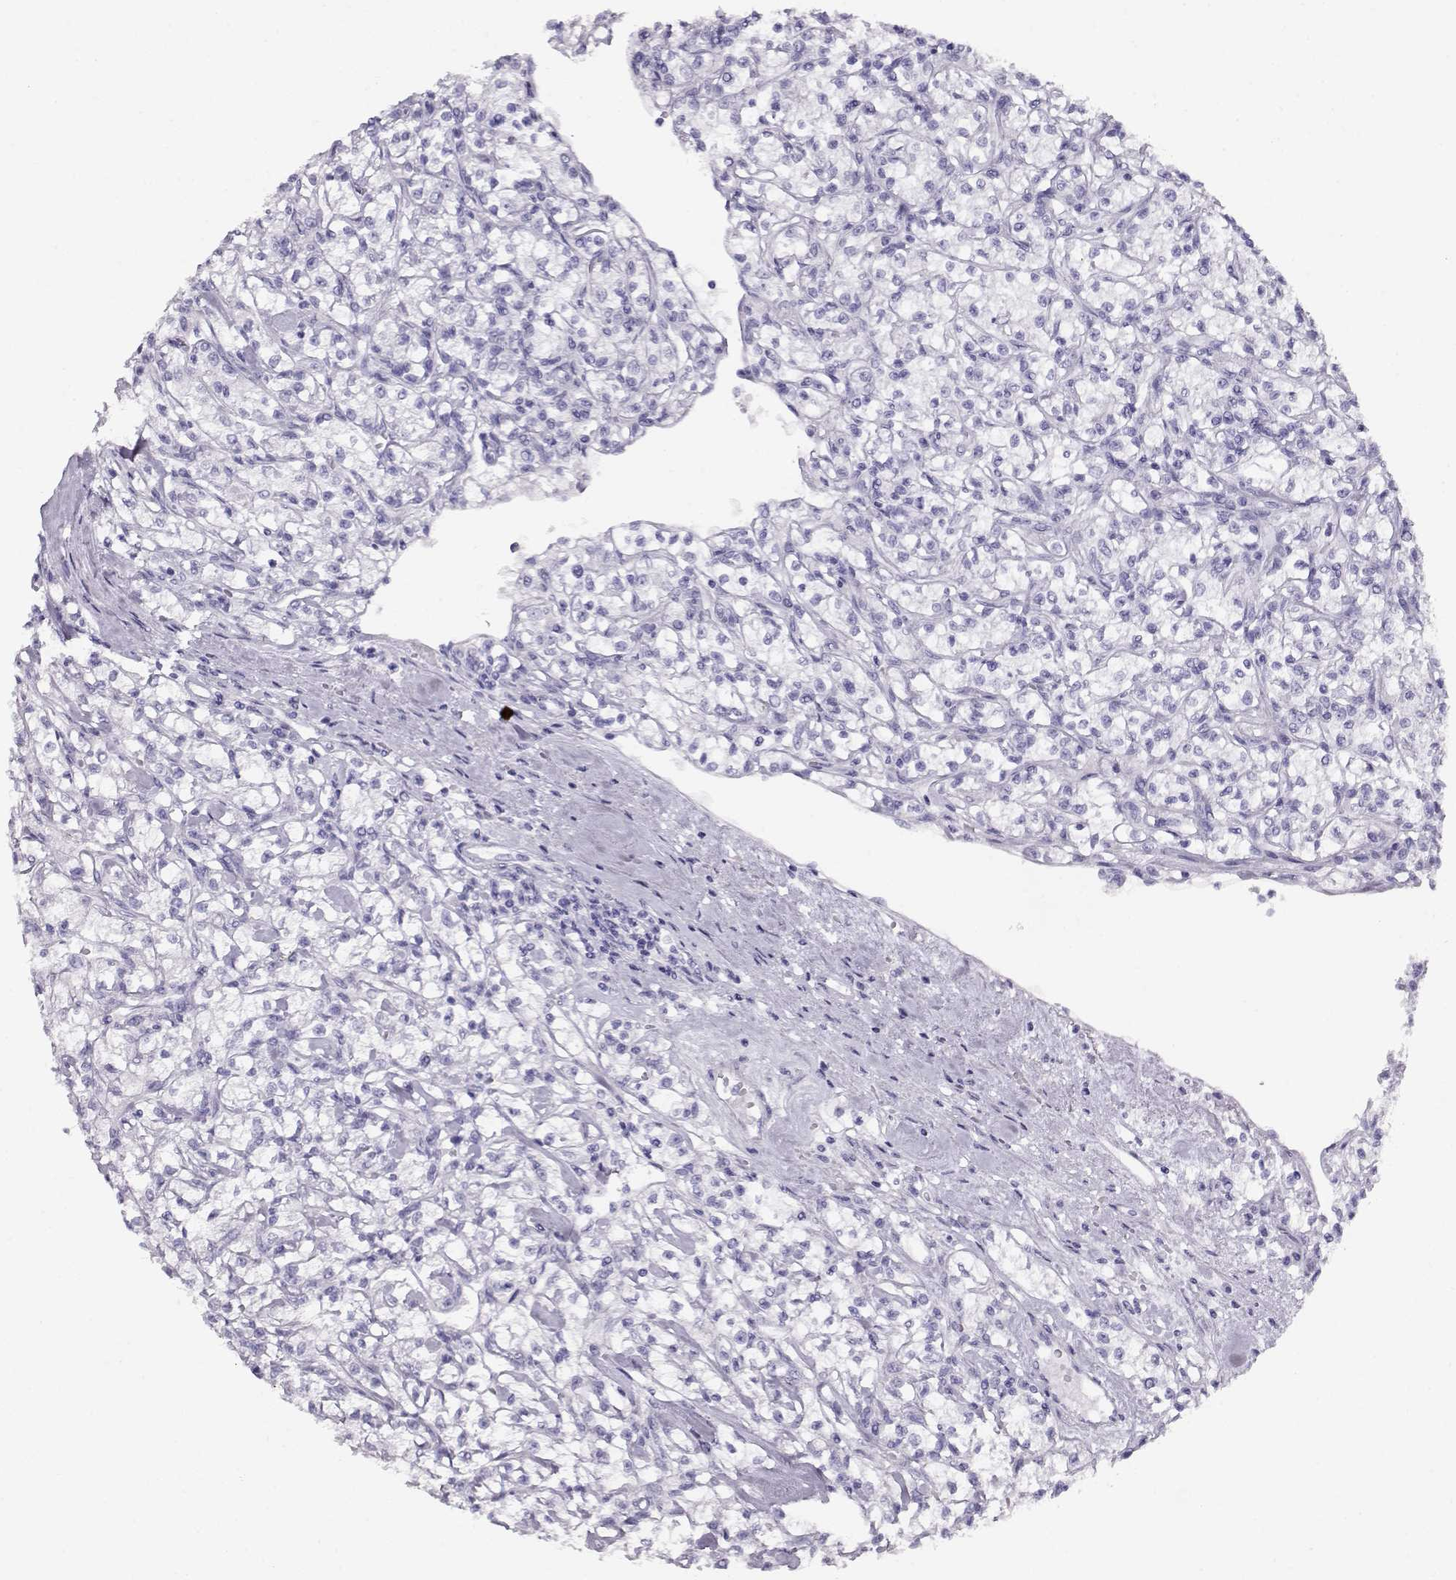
{"staining": {"intensity": "negative", "quantity": "none", "location": "none"}, "tissue": "renal cancer", "cell_type": "Tumor cells", "image_type": "cancer", "snomed": [{"axis": "morphology", "description": "Adenocarcinoma, NOS"}, {"axis": "topography", "description": "Kidney"}], "caption": "IHC micrograph of neoplastic tissue: renal adenocarcinoma stained with DAB (3,3'-diaminobenzidine) demonstrates no significant protein staining in tumor cells.", "gene": "ACTN2", "patient": {"sex": "female", "age": 59}}